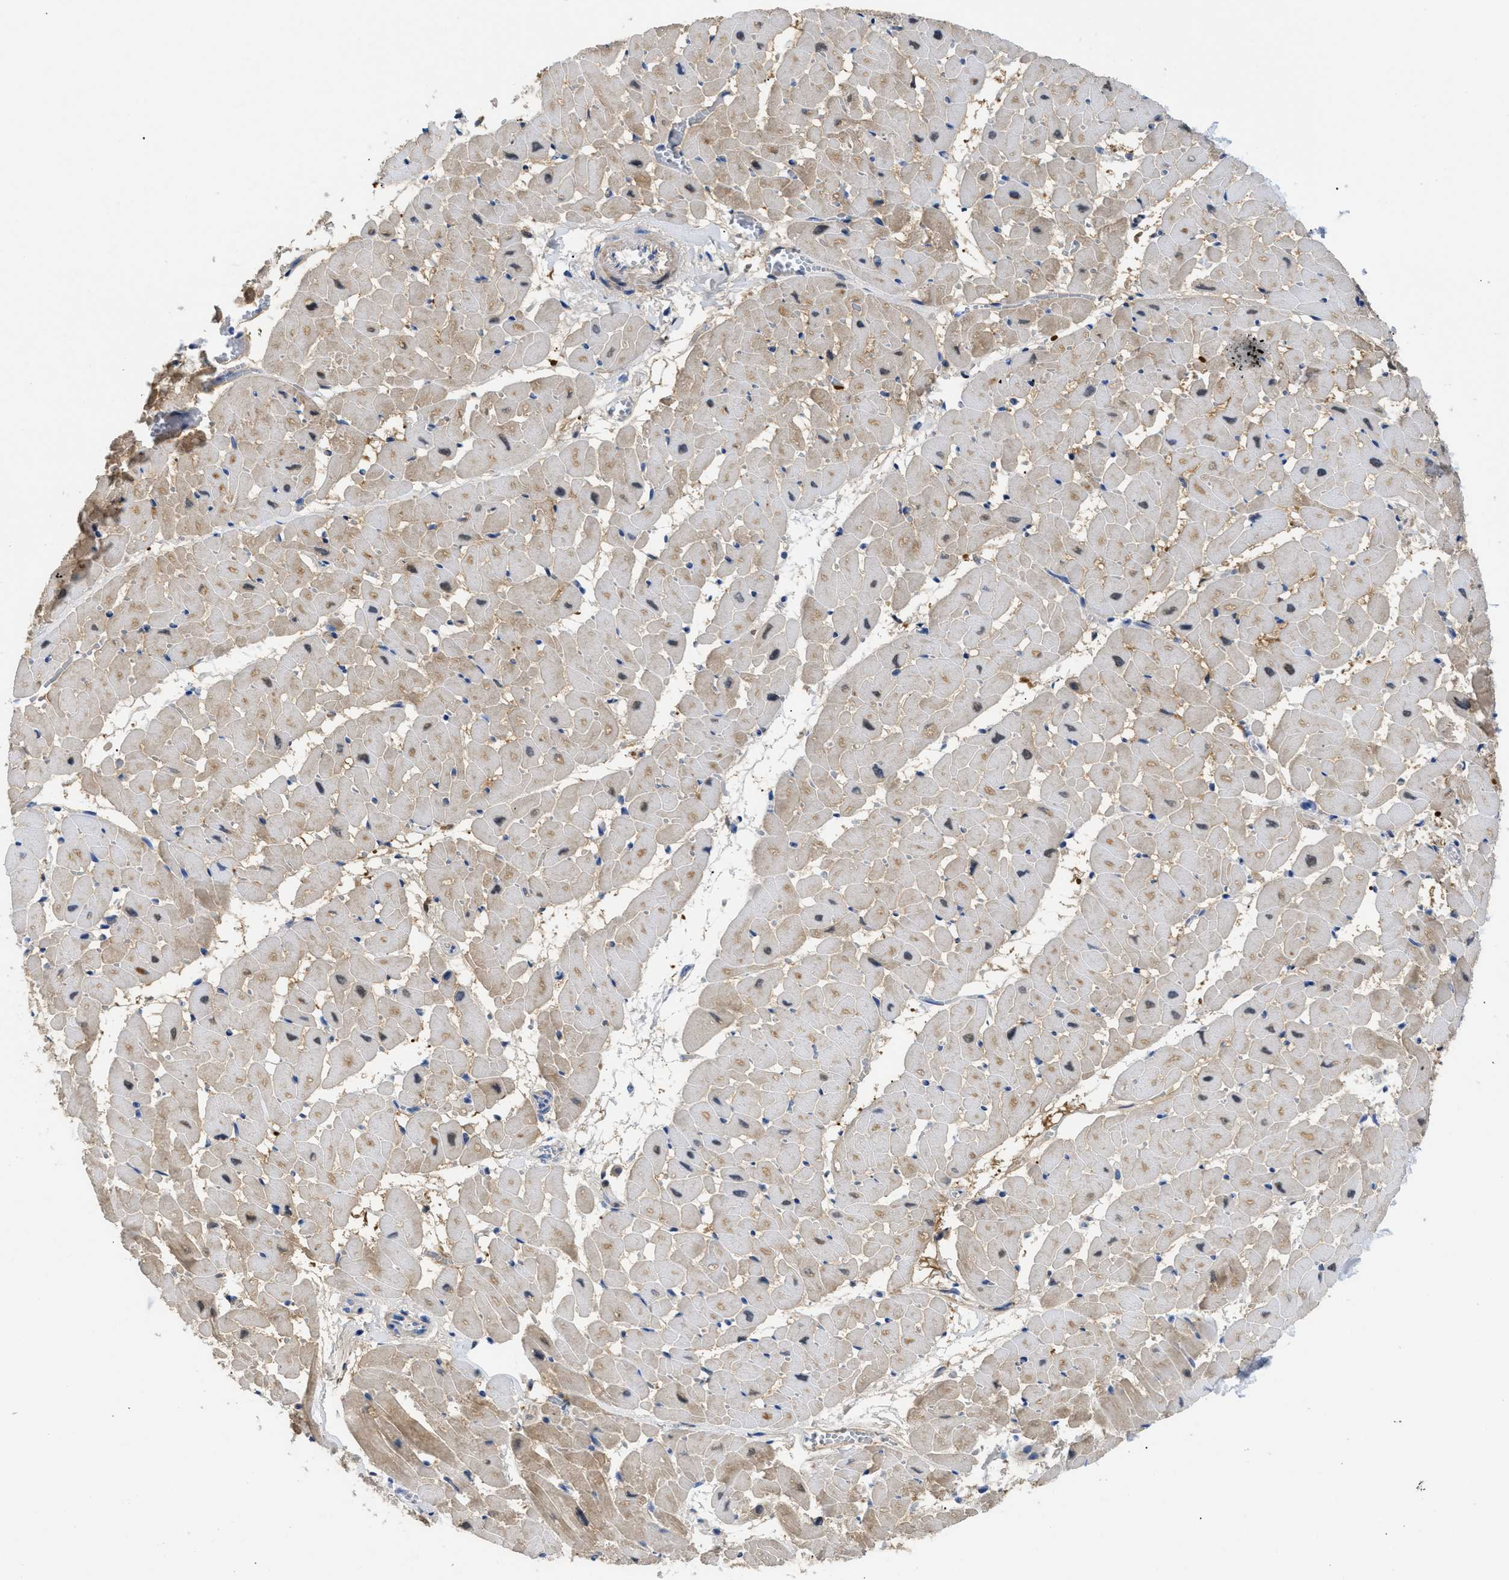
{"staining": {"intensity": "moderate", "quantity": ">75%", "location": "cytoplasmic/membranous"}, "tissue": "heart muscle", "cell_type": "Cardiomyocytes", "image_type": "normal", "snomed": [{"axis": "morphology", "description": "Normal tissue, NOS"}, {"axis": "topography", "description": "Heart"}], "caption": "Protein analysis of benign heart muscle demonstrates moderate cytoplasmic/membranous staining in about >75% of cardiomyocytes. (DAB = brown stain, brightfield microscopy at high magnification).", "gene": "APOBEC2", "patient": {"sex": "female", "age": 19}}